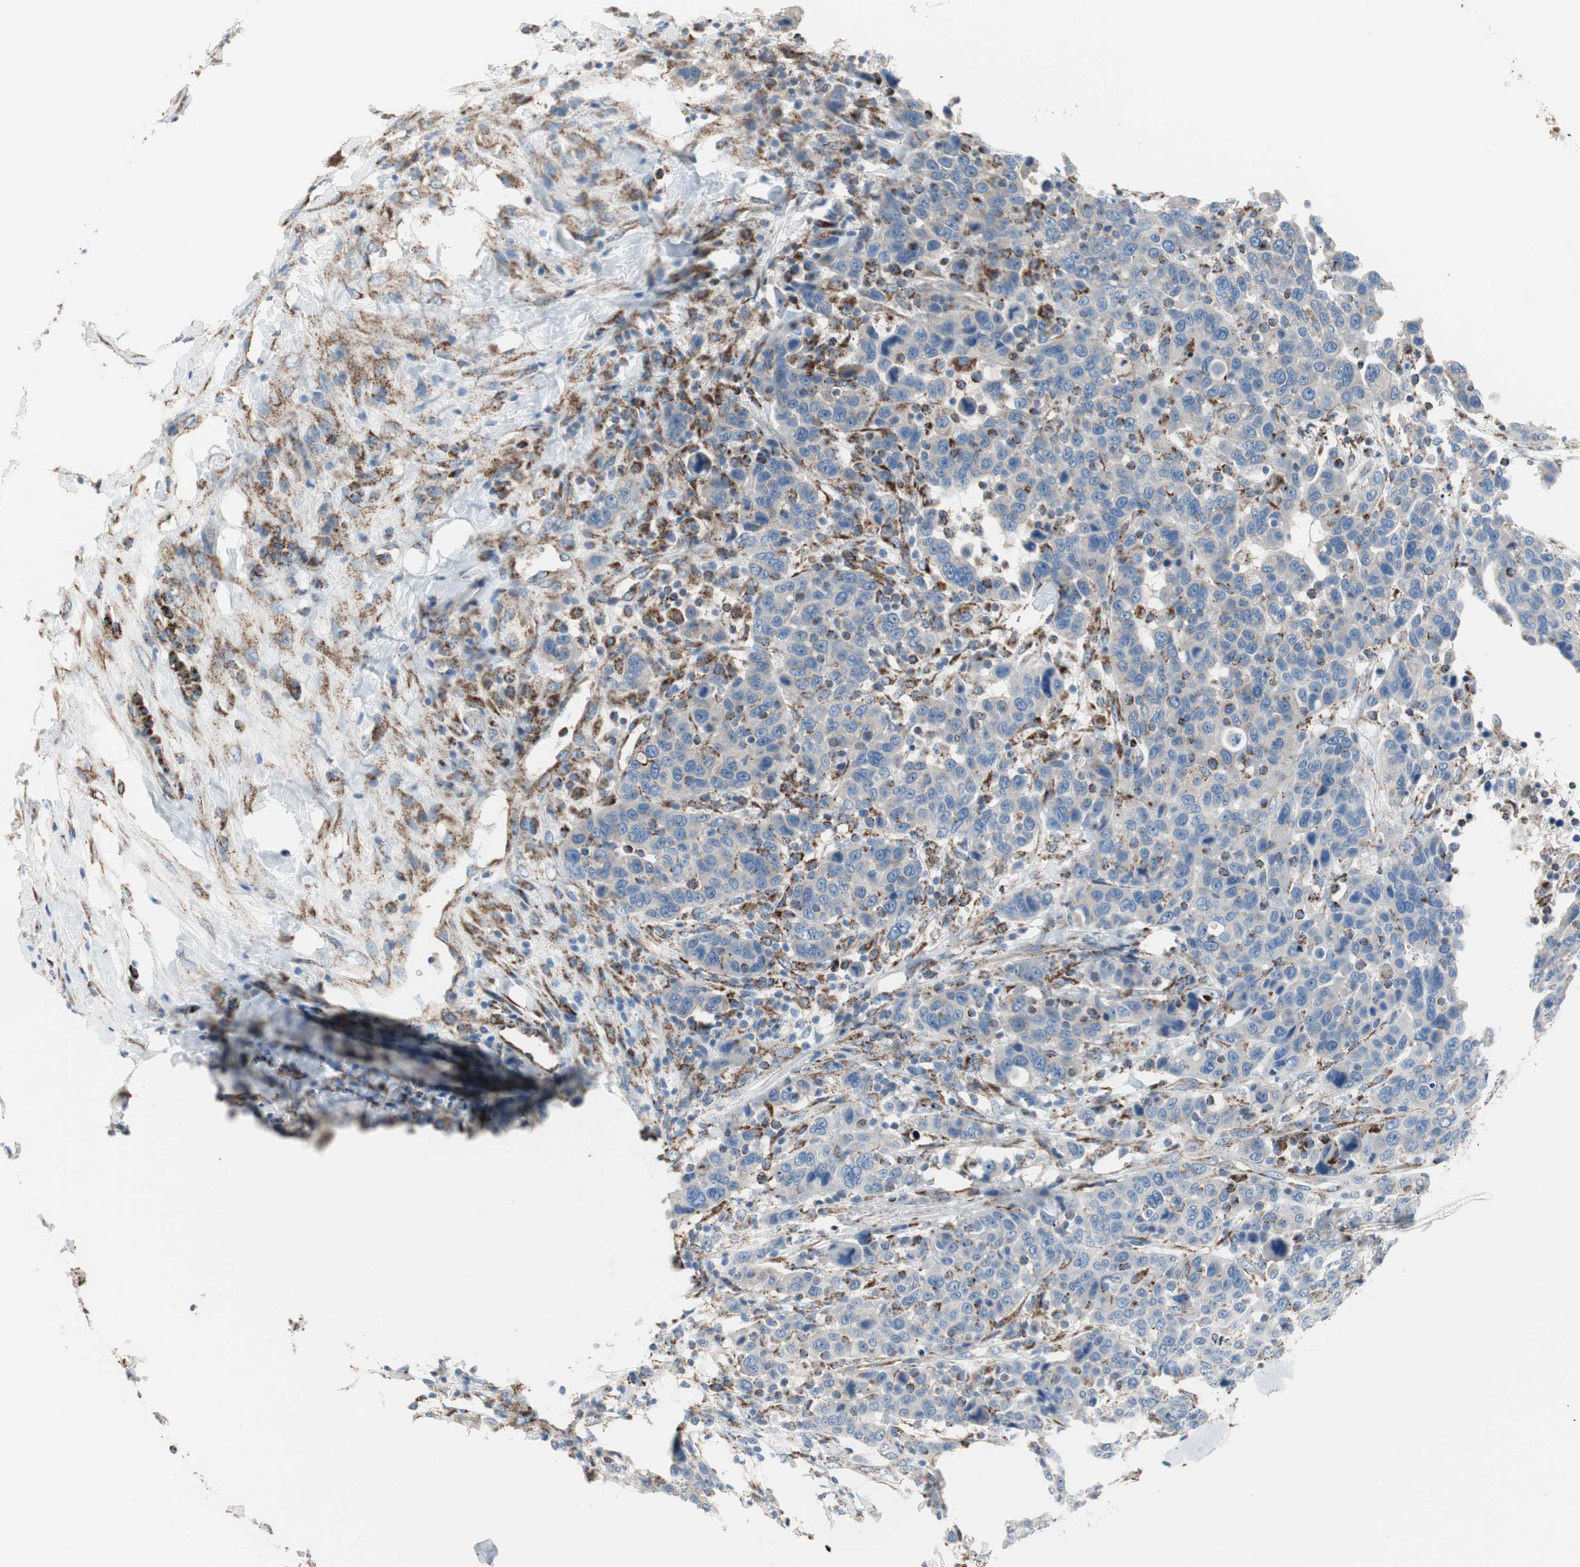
{"staining": {"intensity": "strong", "quantity": "<25%", "location": "cytoplasmic/membranous"}, "tissue": "breast cancer", "cell_type": "Tumor cells", "image_type": "cancer", "snomed": [{"axis": "morphology", "description": "Duct carcinoma"}, {"axis": "topography", "description": "Breast"}], "caption": "Immunohistochemistry (IHC) photomicrograph of neoplastic tissue: human infiltrating ductal carcinoma (breast) stained using IHC shows medium levels of strong protein expression localized specifically in the cytoplasmic/membranous of tumor cells, appearing as a cytoplasmic/membranous brown color.", "gene": "TST", "patient": {"sex": "female", "age": 37}}